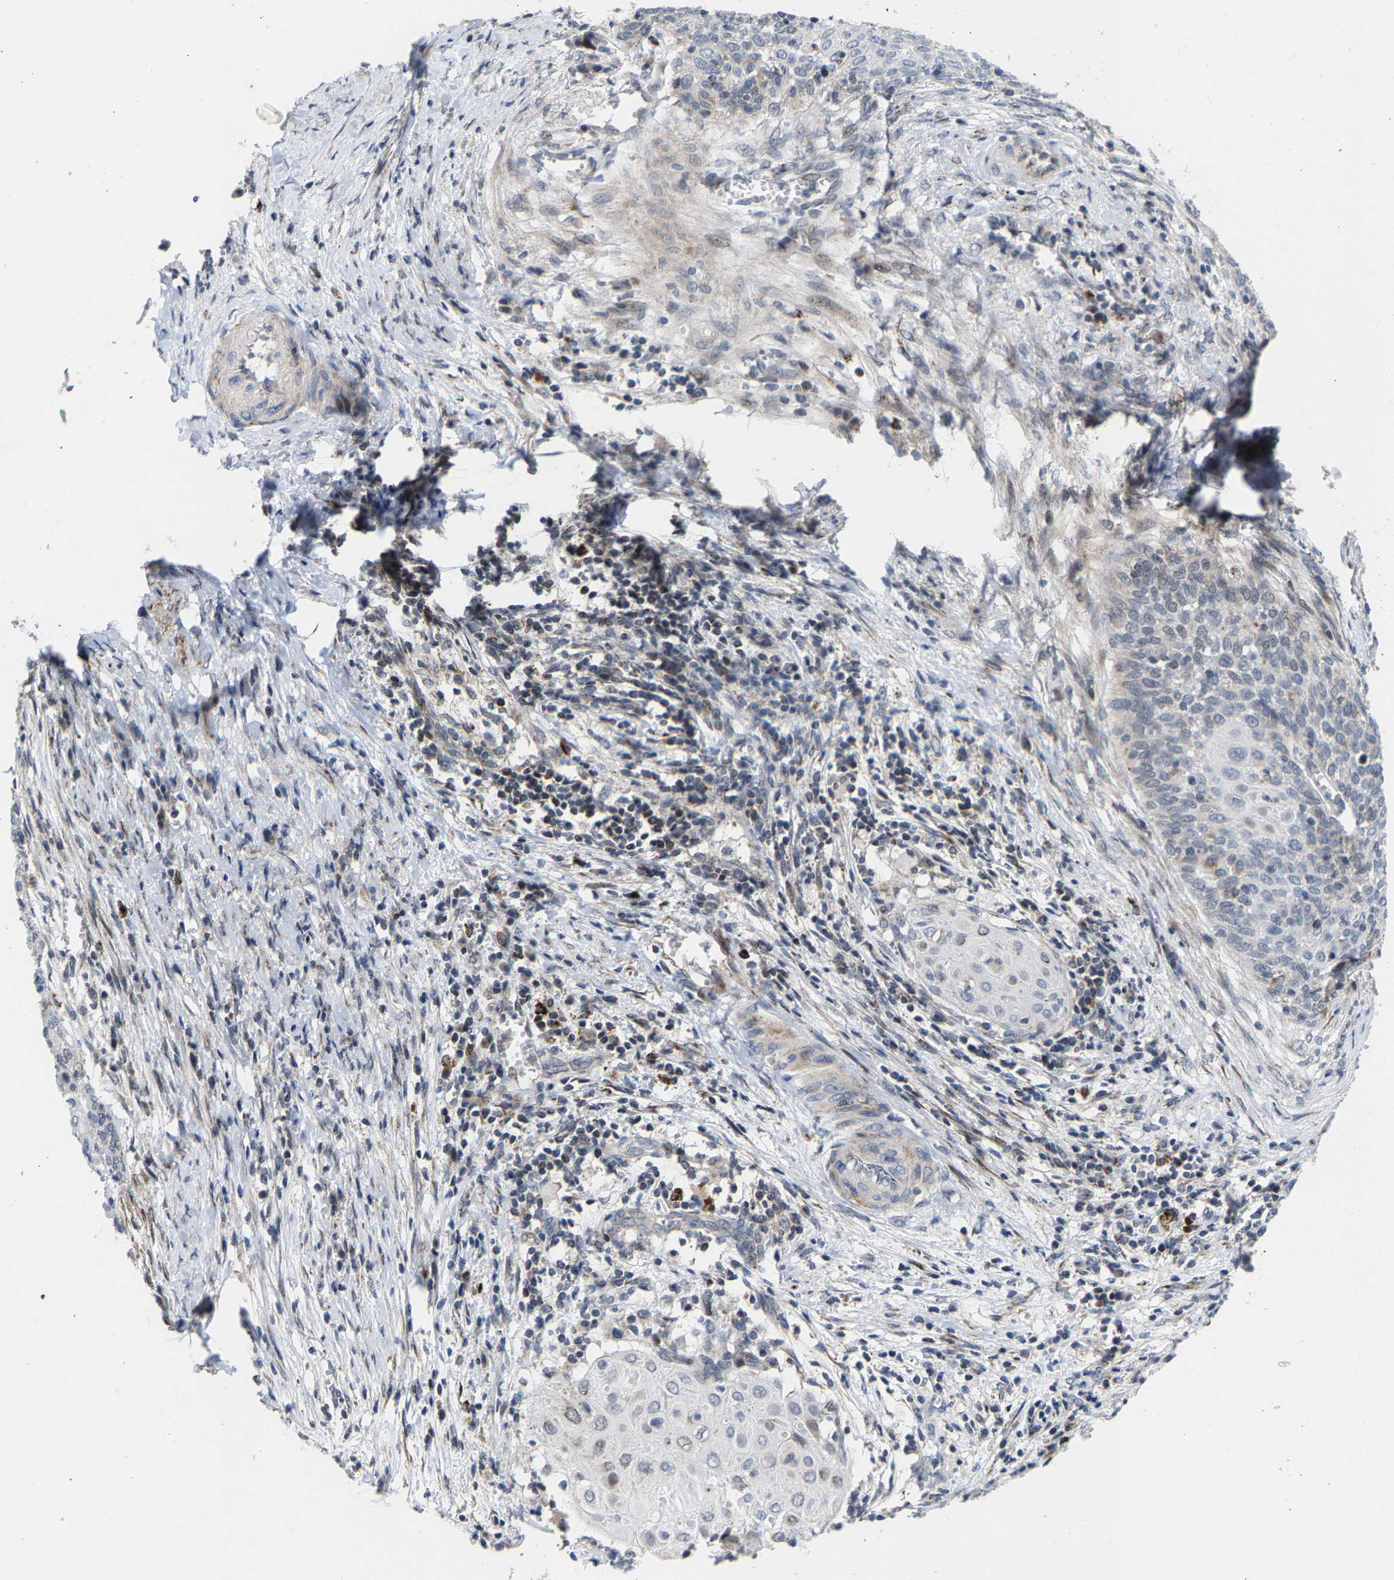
{"staining": {"intensity": "negative", "quantity": "none", "location": "none"}, "tissue": "cervical cancer", "cell_type": "Tumor cells", "image_type": "cancer", "snomed": [{"axis": "morphology", "description": "Squamous cell carcinoma, NOS"}, {"axis": "topography", "description": "Cervix"}], "caption": "High magnification brightfield microscopy of cervical cancer stained with DAB (brown) and counterstained with hematoxylin (blue): tumor cells show no significant positivity.", "gene": "TDRKH", "patient": {"sex": "female", "age": 39}}